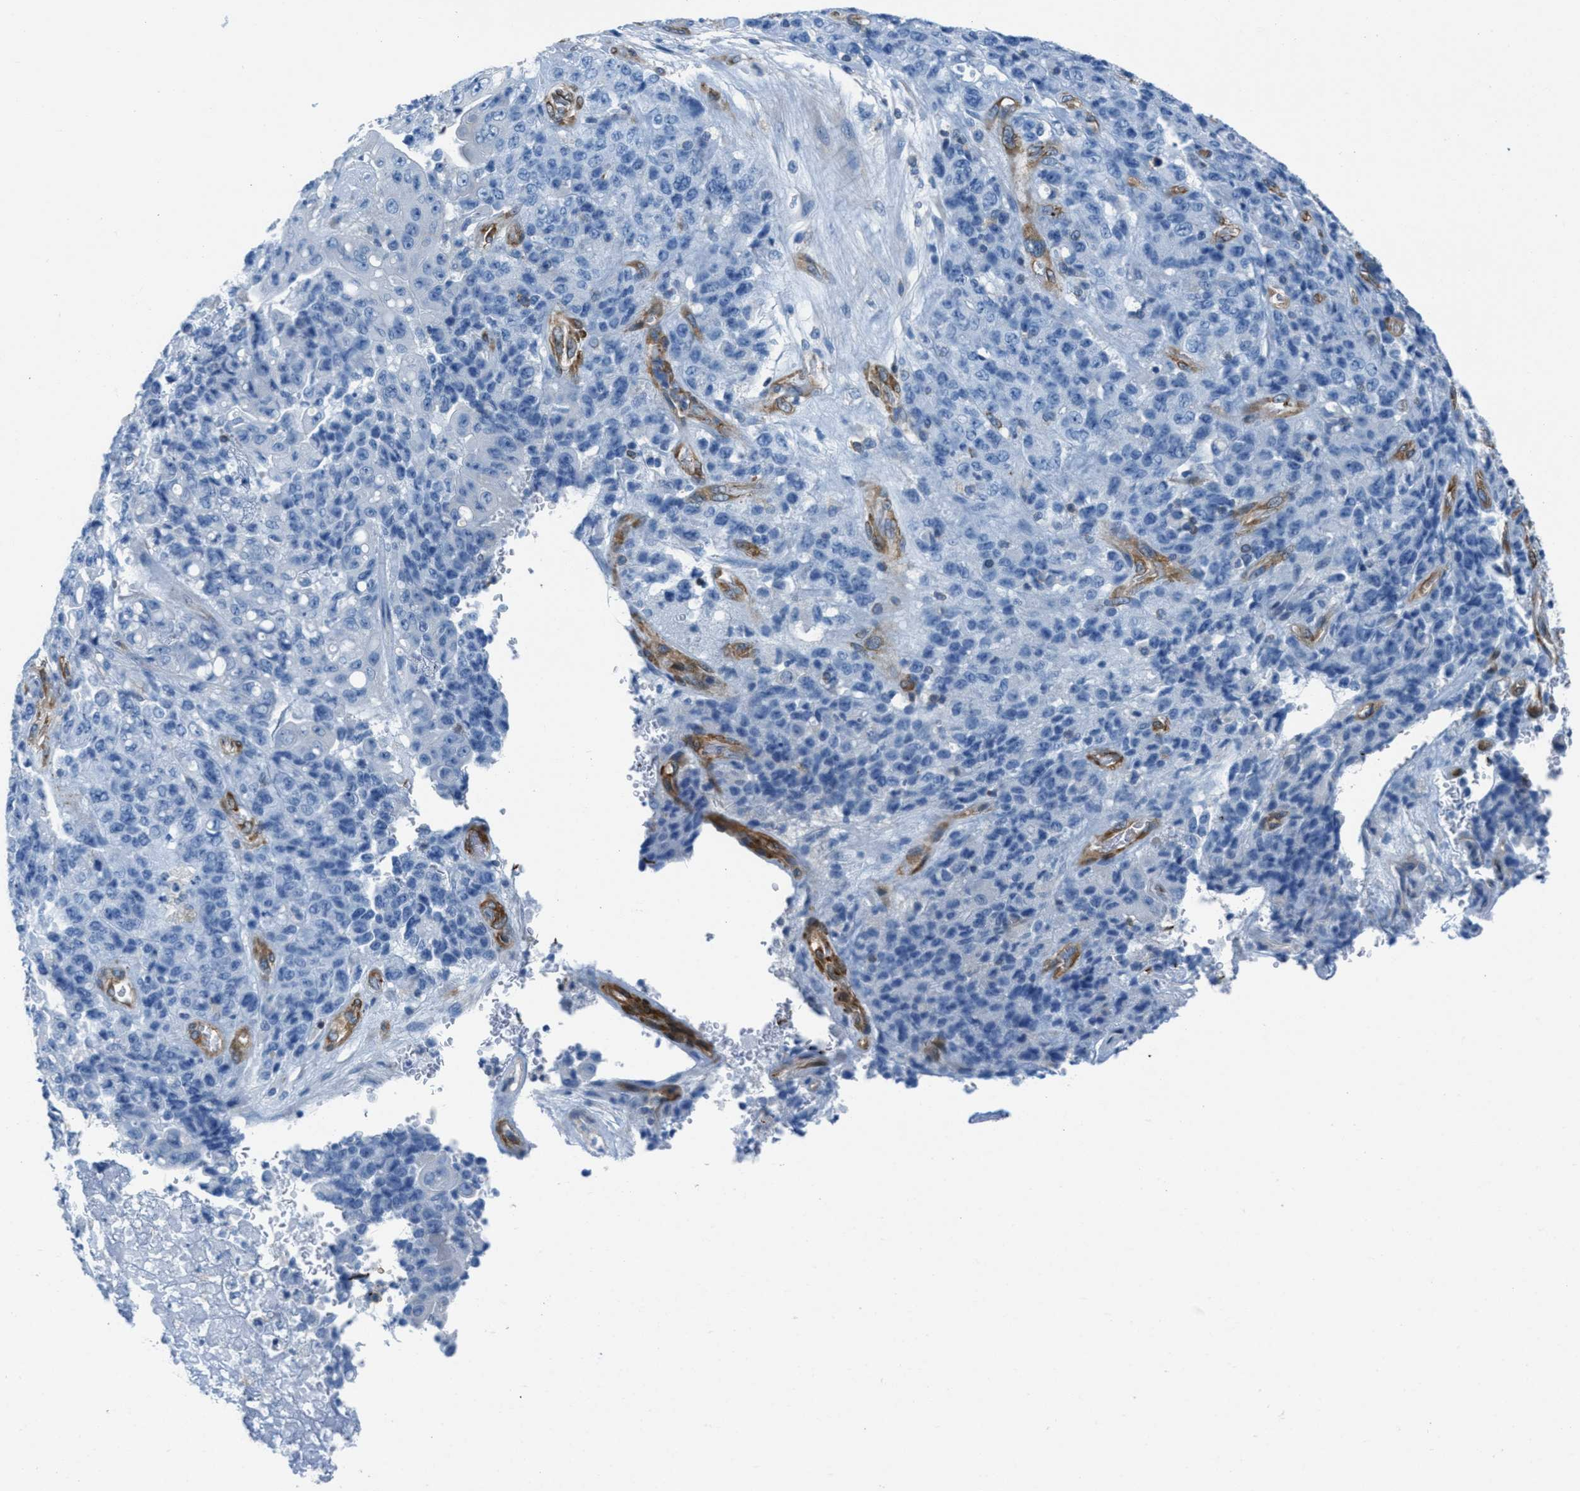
{"staining": {"intensity": "negative", "quantity": "none", "location": "none"}, "tissue": "stomach cancer", "cell_type": "Tumor cells", "image_type": "cancer", "snomed": [{"axis": "morphology", "description": "Adenocarcinoma, NOS"}, {"axis": "topography", "description": "Stomach"}], "caption": "The photomicrograph demonstrates no staining of tumor cells in stomach adenocarcinoma. (DAB immunohistochemistry (IHC) with hematoxylin counter stain).", "gene": "MAPRE2", "patient": {"sex": "female", "age": 73}}